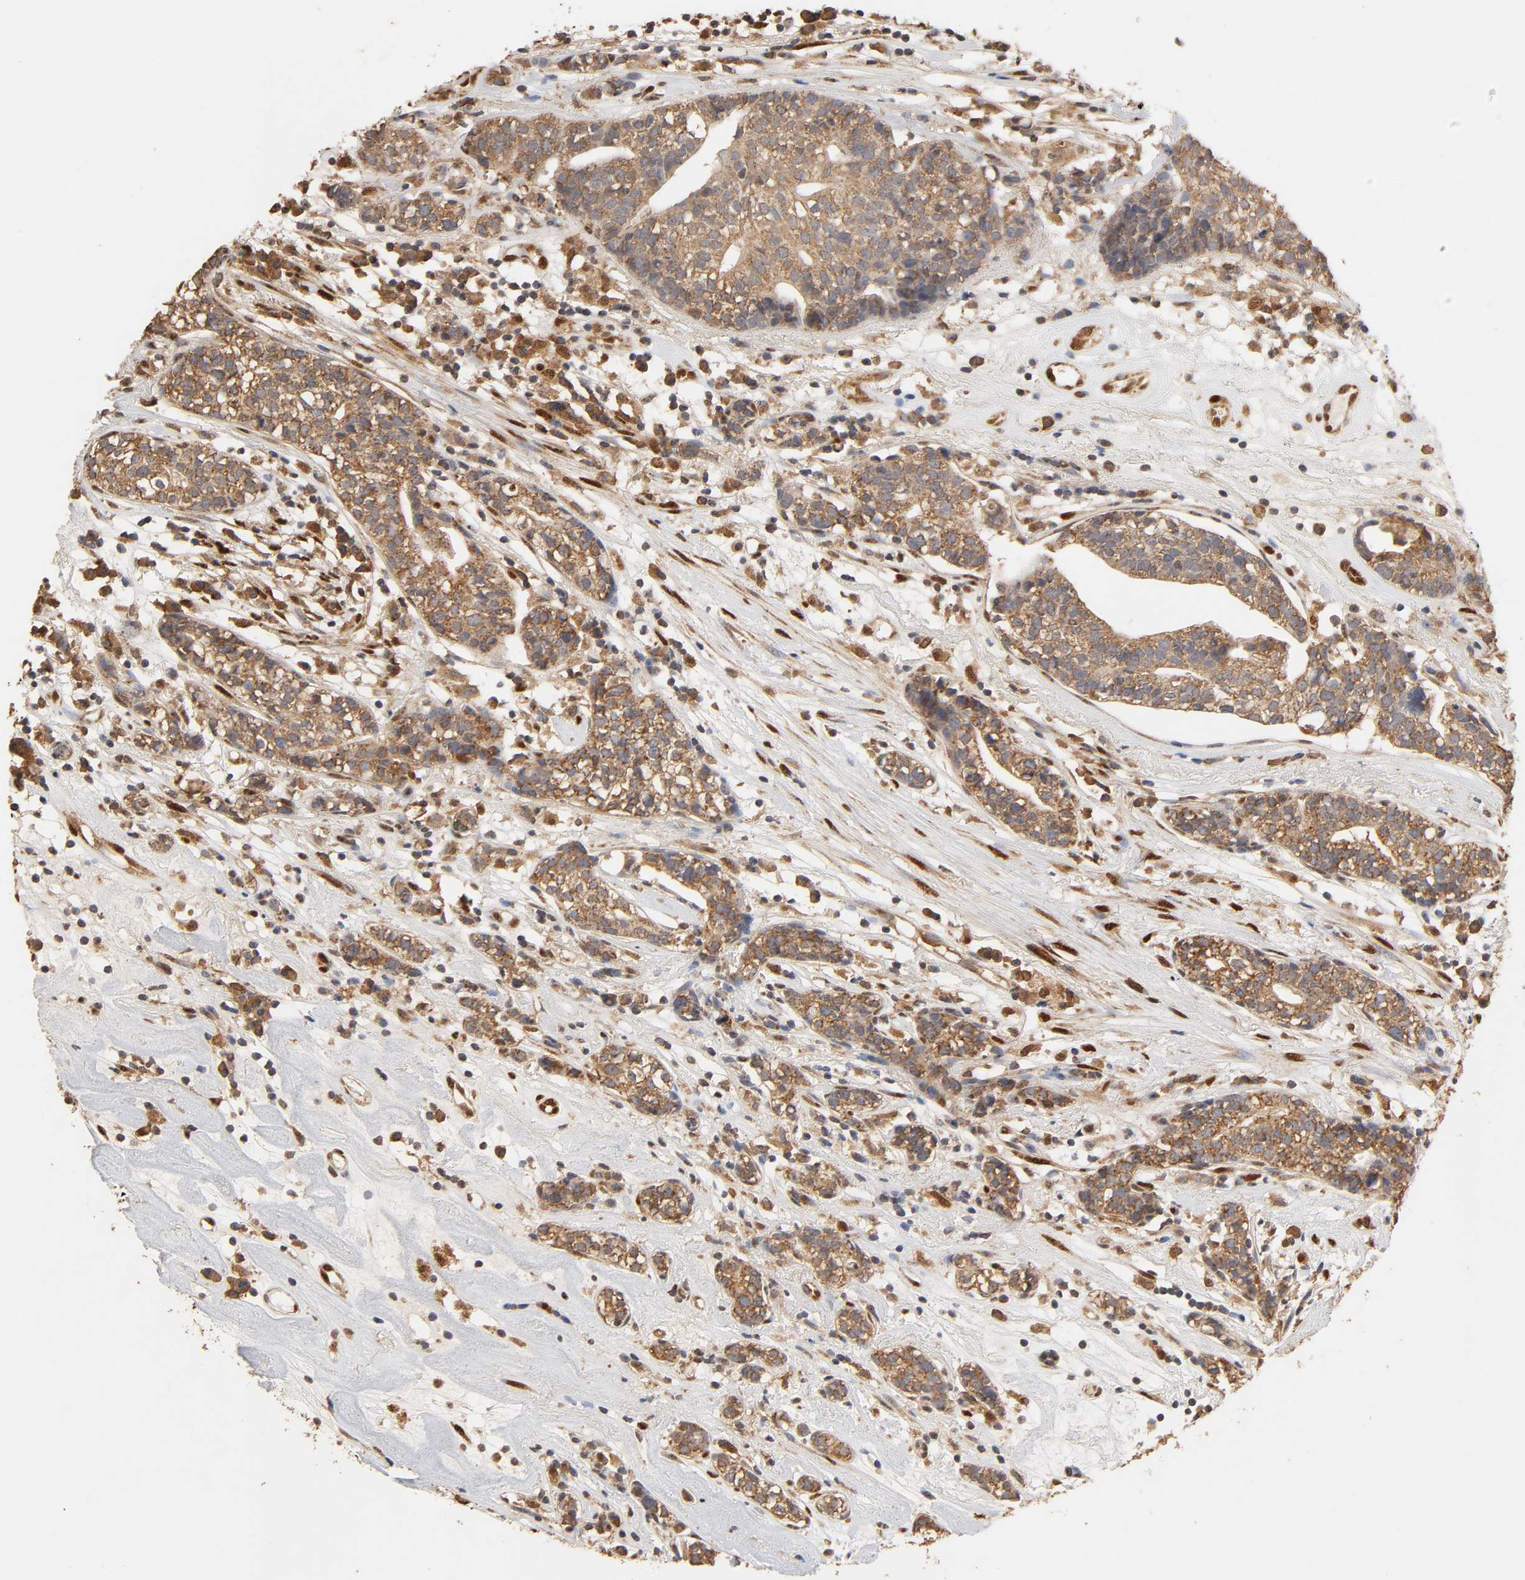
{"staining": {"intensity": "strong", "quantity": ">75%", "location": "cytoplasmic/membranous"}, "tissue": "head and neck cancer", "cell_type": "Tumor cells", "image_type": "cancer", "snomed": [{"axis": "morphology", "description": "Adenocarcinoma, NOS"}, {"axis": "topography", "description": "Salivary gland"}, {"axis": "topography", "description": "Head-Neck"}], "caption": "Protein analysis of adenocarcinoma (head and neck) tissue reveals strong cytoplasmic/membranous expression in about >75% of tumor cells.", "gene": "PKN1", "patient": {"sex": "female", "age": 65}}